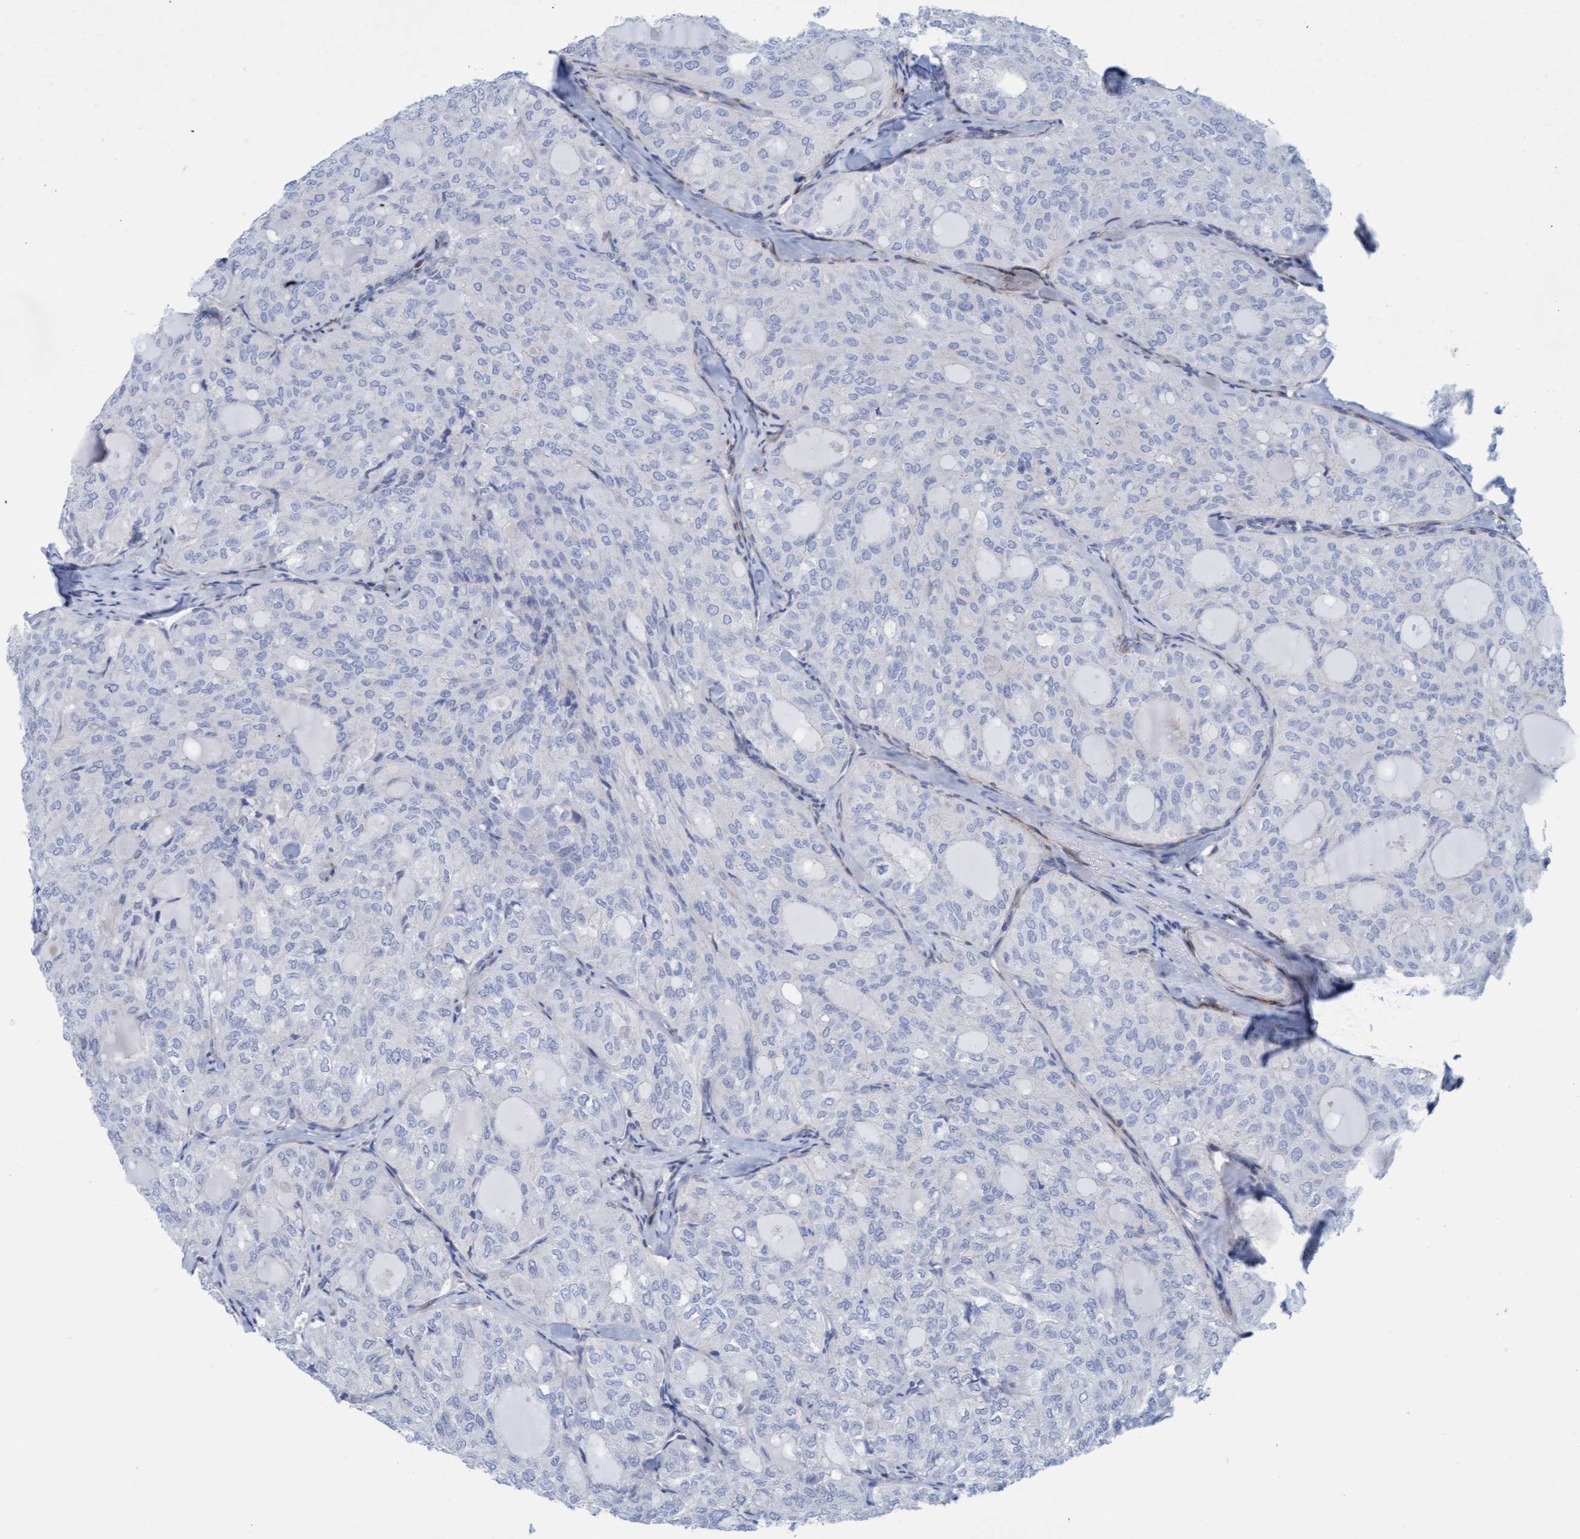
{"staining": {"intensity": "negative", "quantity": "none", "location": "none"}, "tissue": "thyroid cancer", "cell_type": "Tumor cells", "image_type": "cancer", "snomed": [{"axis": "morphology", "description": "Follicular adenoma carcinoma, NOS"}, {"axis": "topography", "description": "Thyroid gland"}], "caption": "Follicular adenoma carcinoma (thyroid) was stained to show a protein in brown. There is no significant positivity in tumor cells. The staining was performed using DAB to visualize the protein expression in brown, while the nuclei were stained in blue with hematoxylin (Magnification: 20x).", "gene": "MTFR1", "patient": {"sex": "male", "age": 75}}